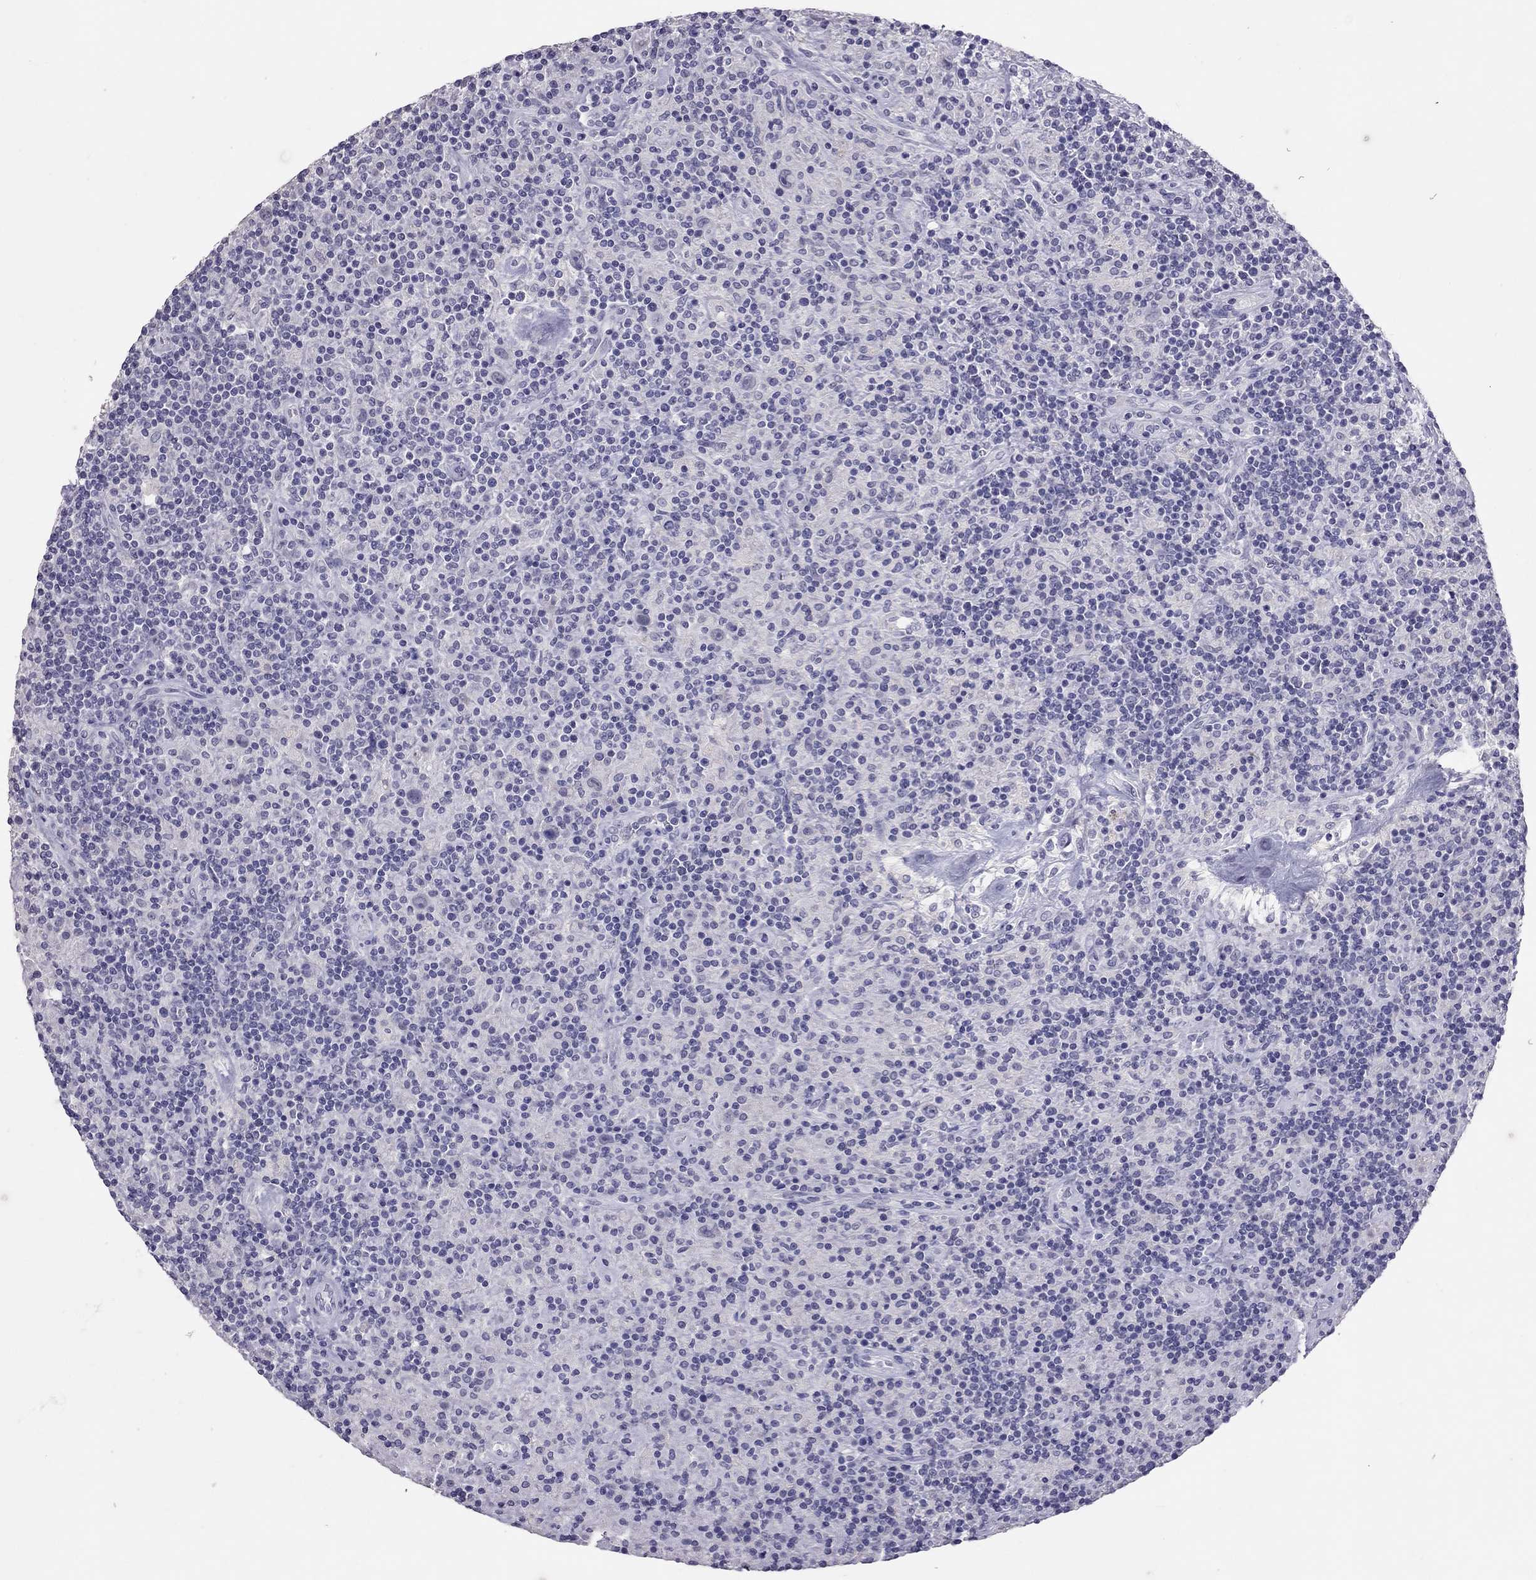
{"staining": {"intensity": "negative", "quantity": "none", "location": "none"}, "tissue": "lymphoma", "cell_type": "Tumor cells", "image_type": "cancer", "snomed": [{"axis": "morphology", "description": "Hodgkin's disease, NOS"}, {"axis": "topography", "description": "Lymph node"}], "caption": "Photomicrograph shows no protein staining in tumor cells of lymphoma tissue.", "gene": "PSMB11", "patient": {"sex": "male", "age": 70}}